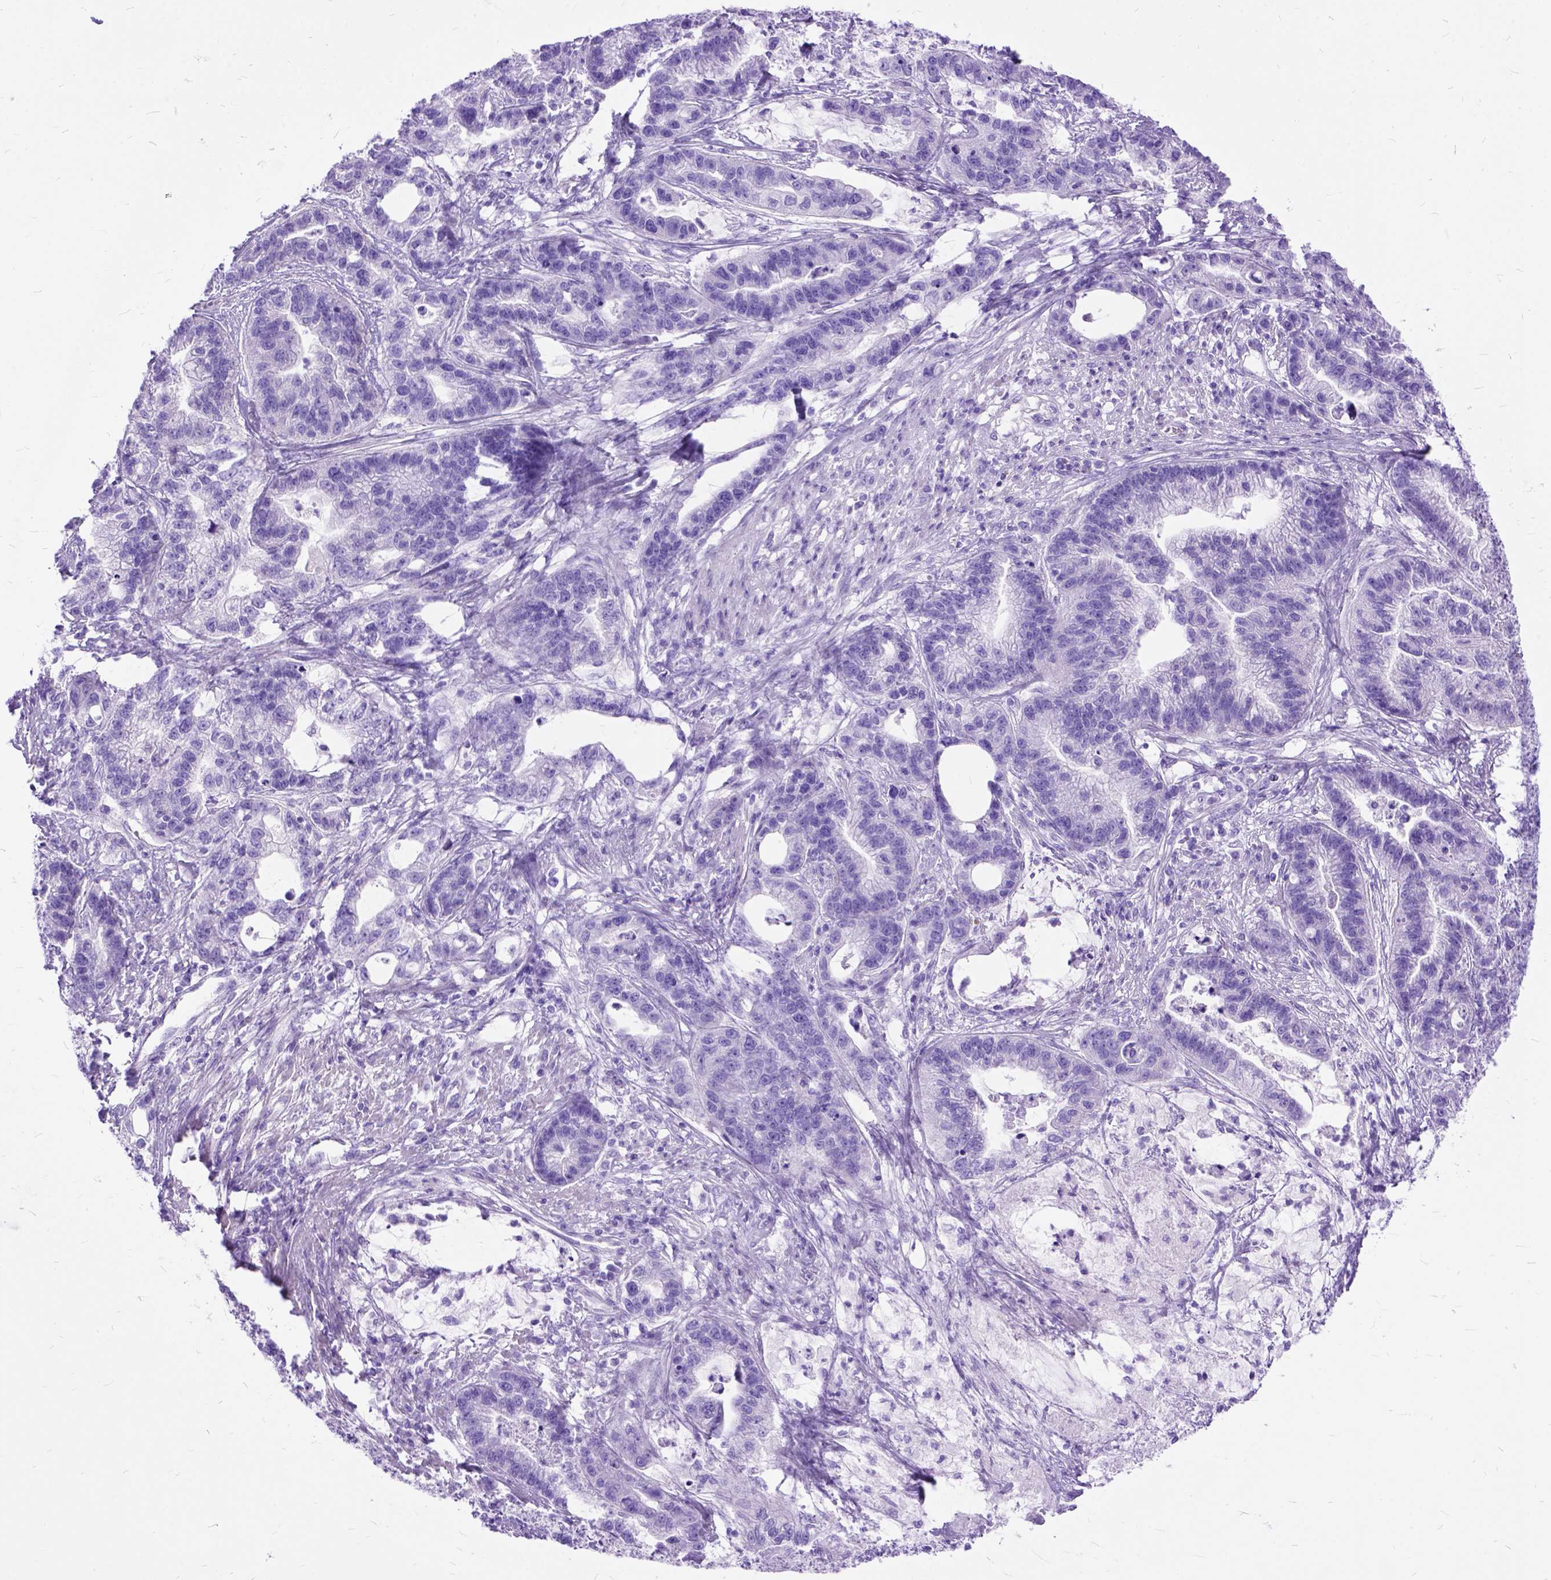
{"staining": {"intensity": "negative", "quantity": "none", "location": "none"}, "tissue": "stomach cancer", "cell_type": "Tumor cells", "image_type": "cancer", "snomed": [{"axis": "morphology", "description": "Adenocarcinoma, NOS"}, {"axis": "topography", "description": "Stomach"}], "caption": "Immunohistochemistry (IHC) of adenocarcinoma (stomach) demonstrates no positivity in tumor cells. Nuclei are stained in blue.", "gene": "ARL9", "patient": {"sex": "male", "age": 83}}